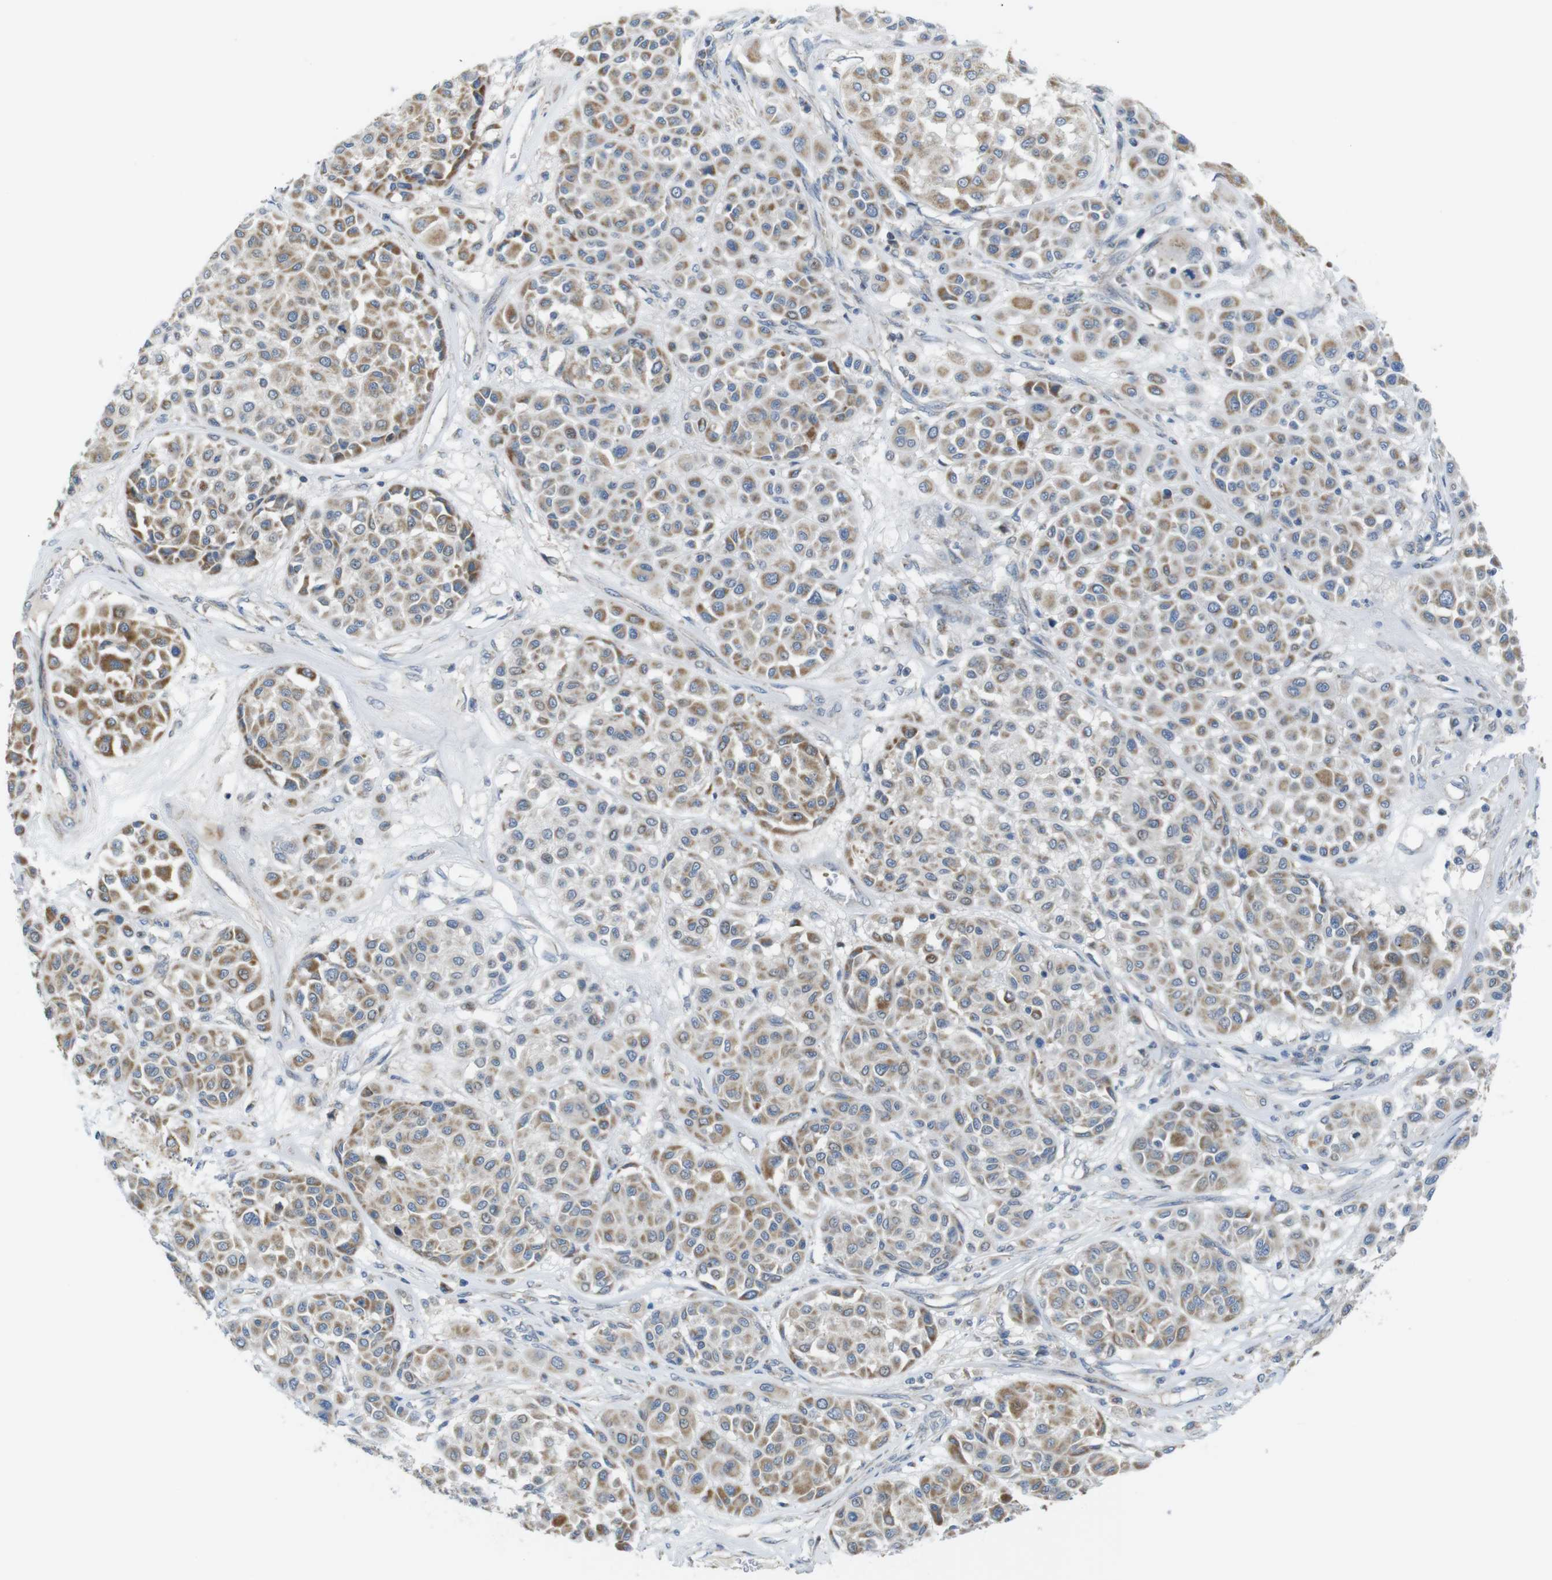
{"staining": {"intensity": "moderate", "quantity": ">75%", "location": "cytoplasmic/membranous"}, "tissue": "melanoma", "cell_type": "Tumor cells", "image_type": "cancer", "snomed": [{"axis": "morphology", "description": "Malignant melanoma, Metastatic site"}, {"axis": "topography", "description": "Soft tissue"}], "caption": "Protein expression analysis of malignant melanoma (metastatic site) reveals moderate cytoplasmic/membranous expression in approximately >75% of tumor cells. (DAB (3,3'-diaminobenzidine) IHC, brown staining for protein, blue staining for nuclei).", "gene": "MARCHF1", "patient": {"sex": "male", "age": 41}}